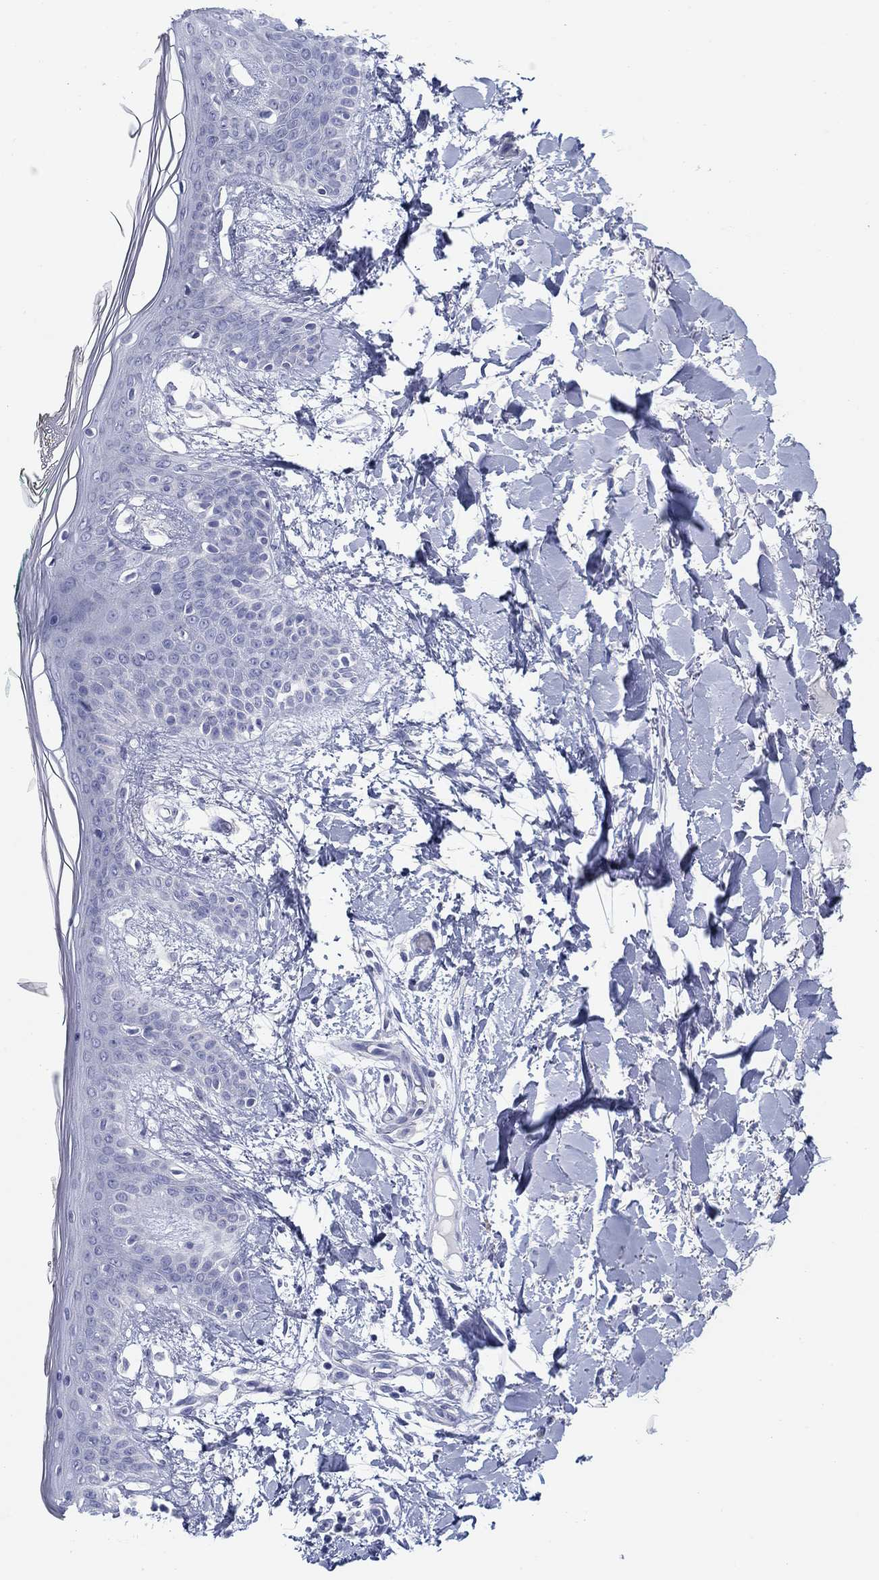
{"staining": {"intensity": "negative", "quantity": "none", "location": "none"}, "tissue": "skin", "cell_type": "Fibroblasts", "image_type": "normal", "snomed": [{"axis": "morphology", "description": "Normal tissue, NOS"}, {"axis": "topography", "description": "Skin"}], "caption": "DAB (3,3'-diaminobenzidine) immunohistochemical staining of benign human skin shows no significant positivity in fibroblasts.", "gene": "CPNE6", "patient": {"sex": "female", "age": 34}}